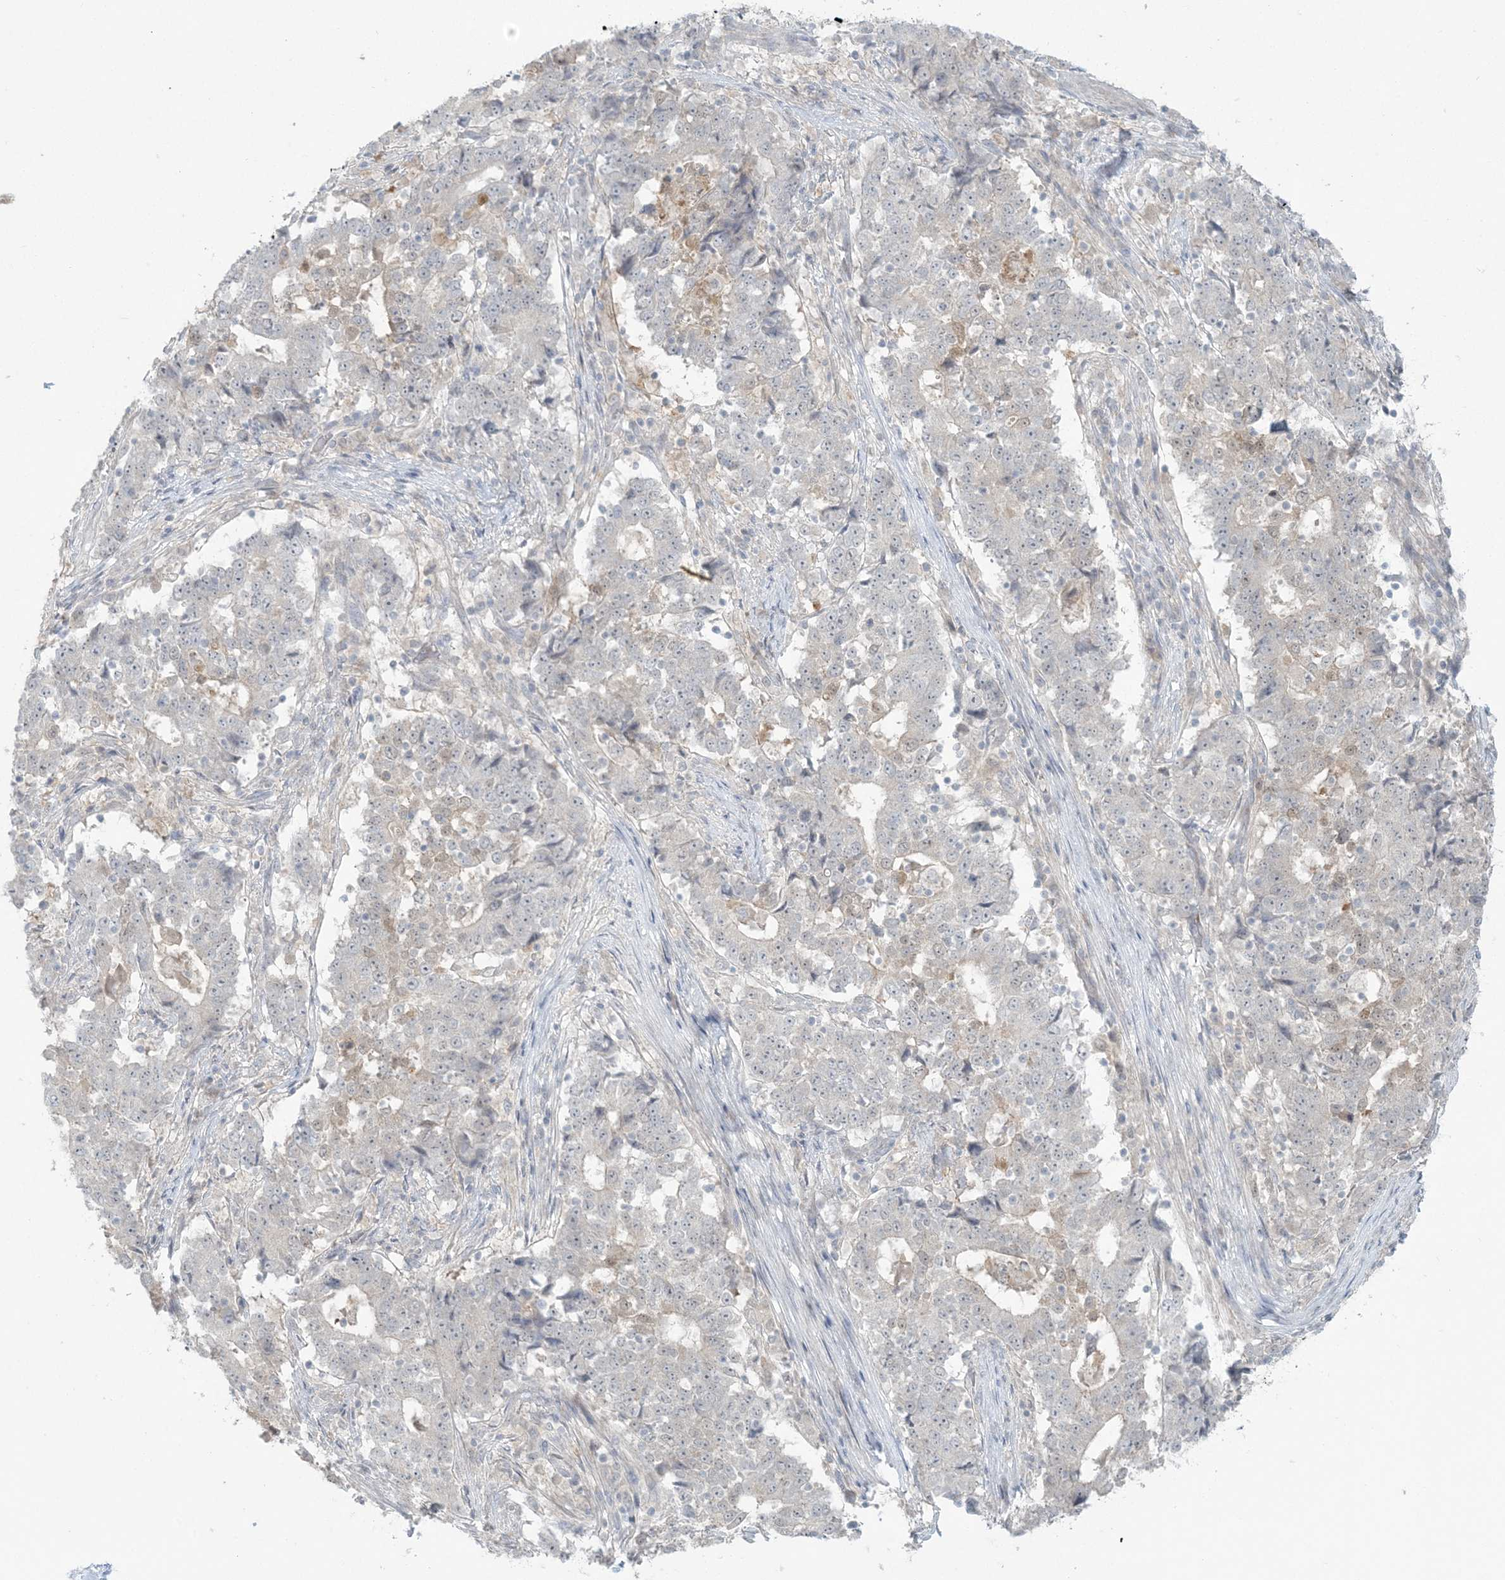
{"staining": {"intensity": "negative", "quantity": "none", "location": "none"}, "tissue": "stomach cancer", "cell_type": "Tumor cells", "image_type": "cancer", "snomed": [{"axis": "morphology", "description": "Adenocarcinoma, NOS"}, {"axis": "topography", "description": "Stomach"}], "caption": "Tumor cells show no significant protein expression in stomach cancer.", "gene": "NRBP2", "patient": {"sex": "male", "age": 59}}